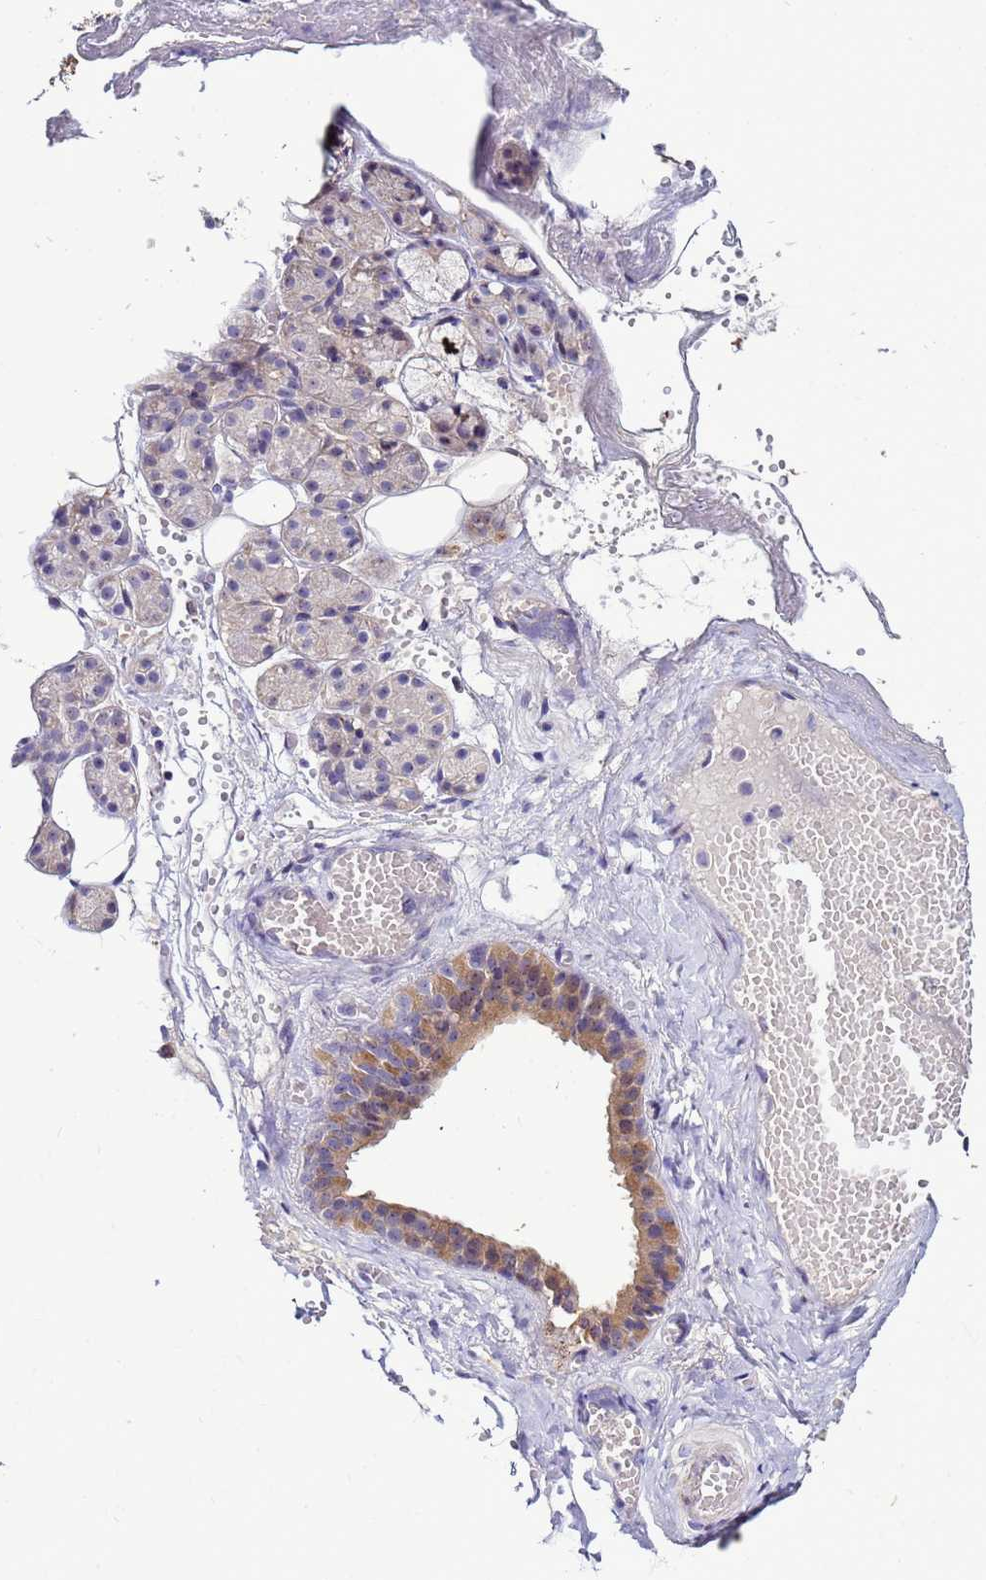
{"staining": {"intensity": "moderate", "quantity": "<25%", "location": "cytoplasmic/membranous"}, "tissue": "salivary gland", "cell_type": "Glandular cells", "image_type": "normal", "snomed": [{"axis": "morphology", "description": "Normal tissue, NOS"}, {"axis": "topography", "description": "Salivary gland"}], "caption": "Glandular cells show low levels of moderate cytoplasmic/membranous staining in about <25% of cells in unremarkable human salivary gland.", "gene": "NOL8", "patient": {"sex": "male", "age": 63}}